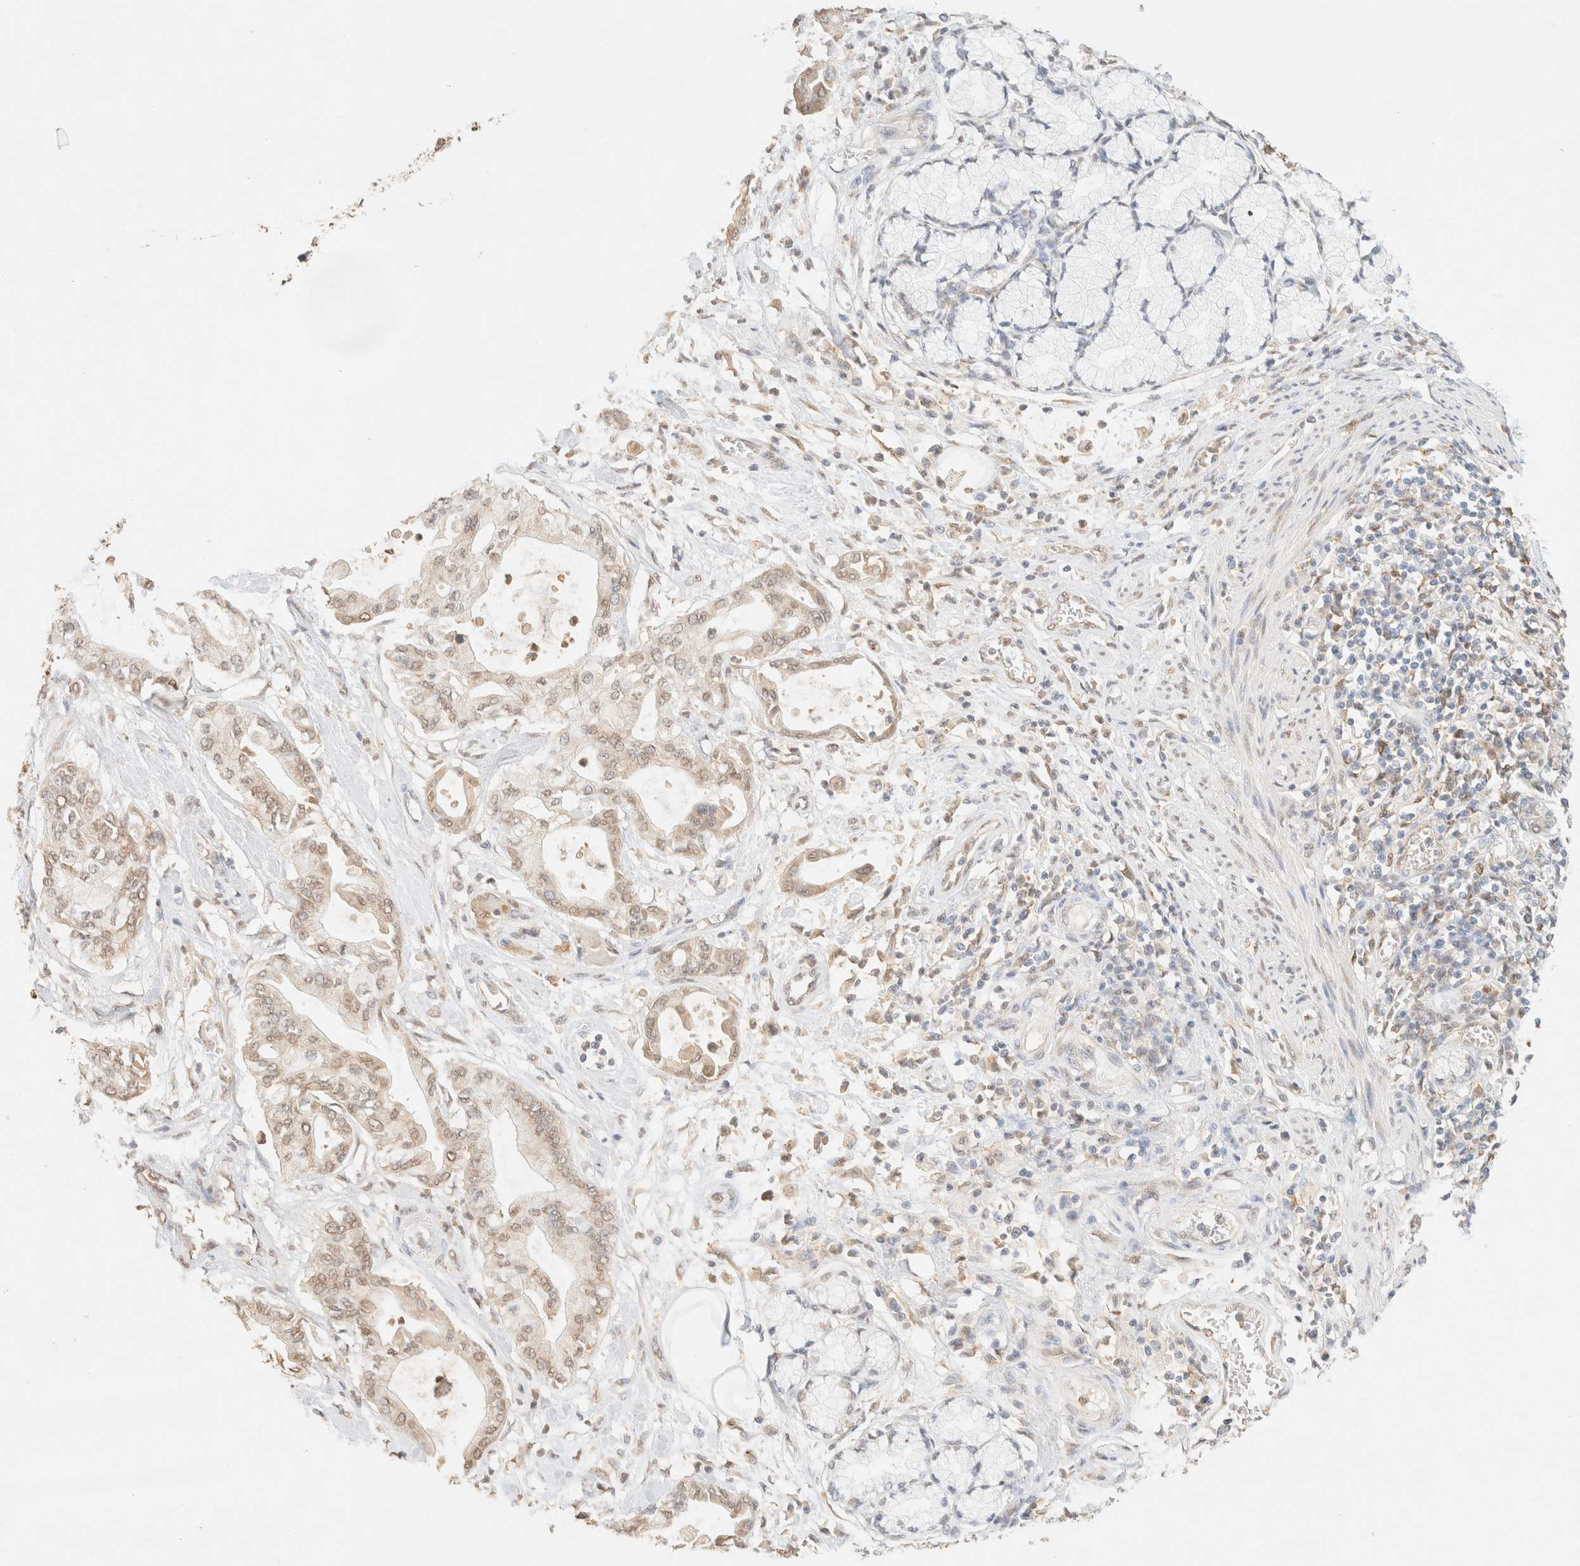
{"staining": {"intensity": "weak", "quantity": "25%-75%", "location": "nuclear"}, "tissue": "pancreatic cancer", "cell_type": "Tumor cells", "image_type": "cancer", "snomed": [{"axis": "morphology", "description": "Adenocarcinoma, NOS"}, {"axis": "morphology", "description": "Adenocarcinoma, metastatic, NOS"}, {"axis": "topography", "description": "Lymph node"}, {"axis": "topography", "description": "Pancreas"}, {"axis": "topography", "description": "Duodenum"}], "caption": "This image demonstrates metastatic adenocarcinoma (pancreatic) stained with immunohistochemistry (IHC) to label a protein in brown. The nuclear of tumor cells show weak positivity for the protein. Nuclei are counter-stained blue.", "gene": "S100A13", "patient": {"sex": "female", "age": 64}}